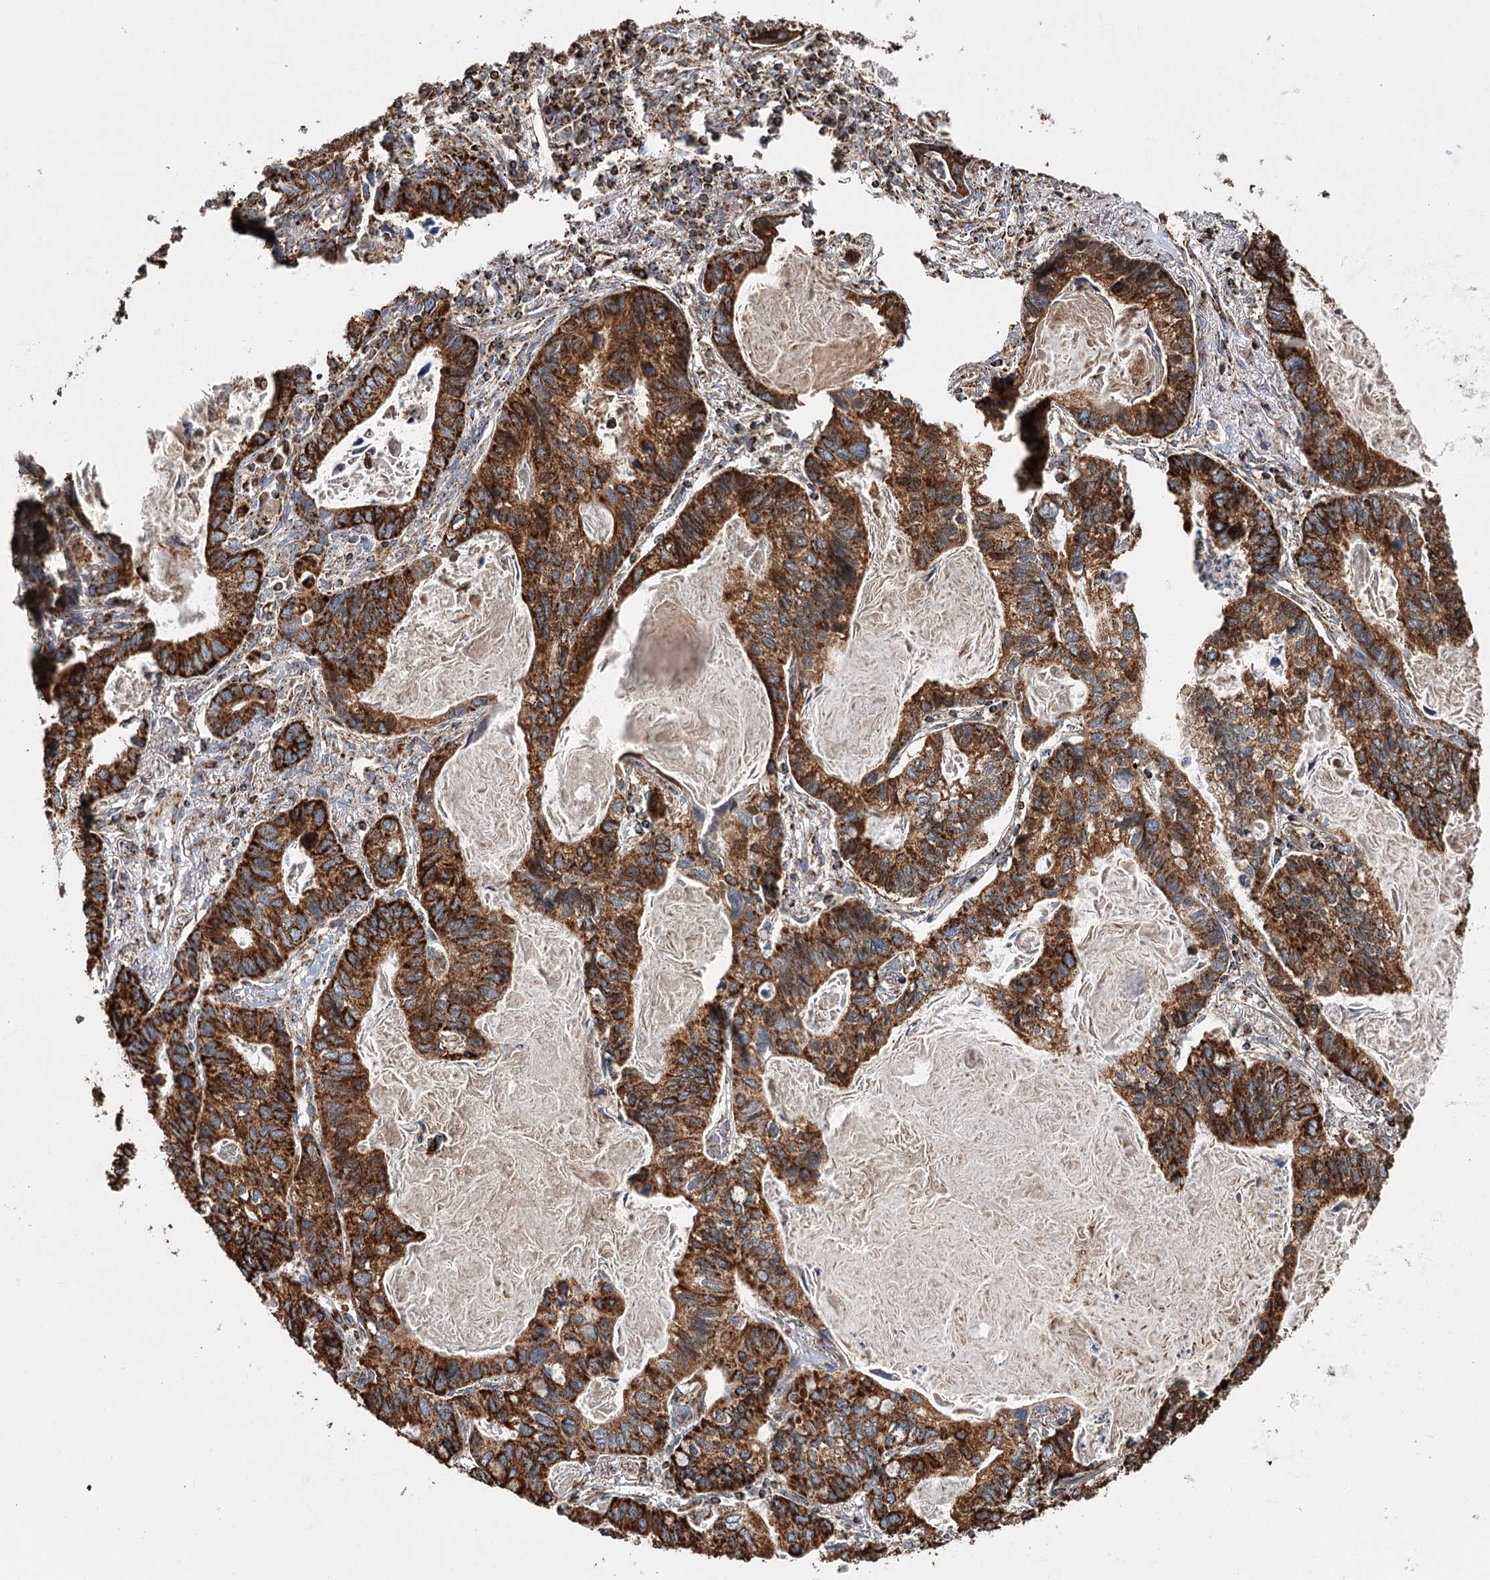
{"staining": {"intensity": "strong", "quantity": ">75%", "location": "cytoplasmic/membranous"}, "tissue": "lung cancer", "cell_type": "Tumor cells", "image_type": "cancer", "snomed": [{"axis": "morphology", "description": "Adenocarcinoma, NOS"}, {"axis": "topography", "description": "Lung"}], "caption": "Adenocarcinoma (lung) stained with a protein marker displays strong staining in tumor cells.", "gene": "APH1A", "patient": {"sex": "male", "age": 67}}